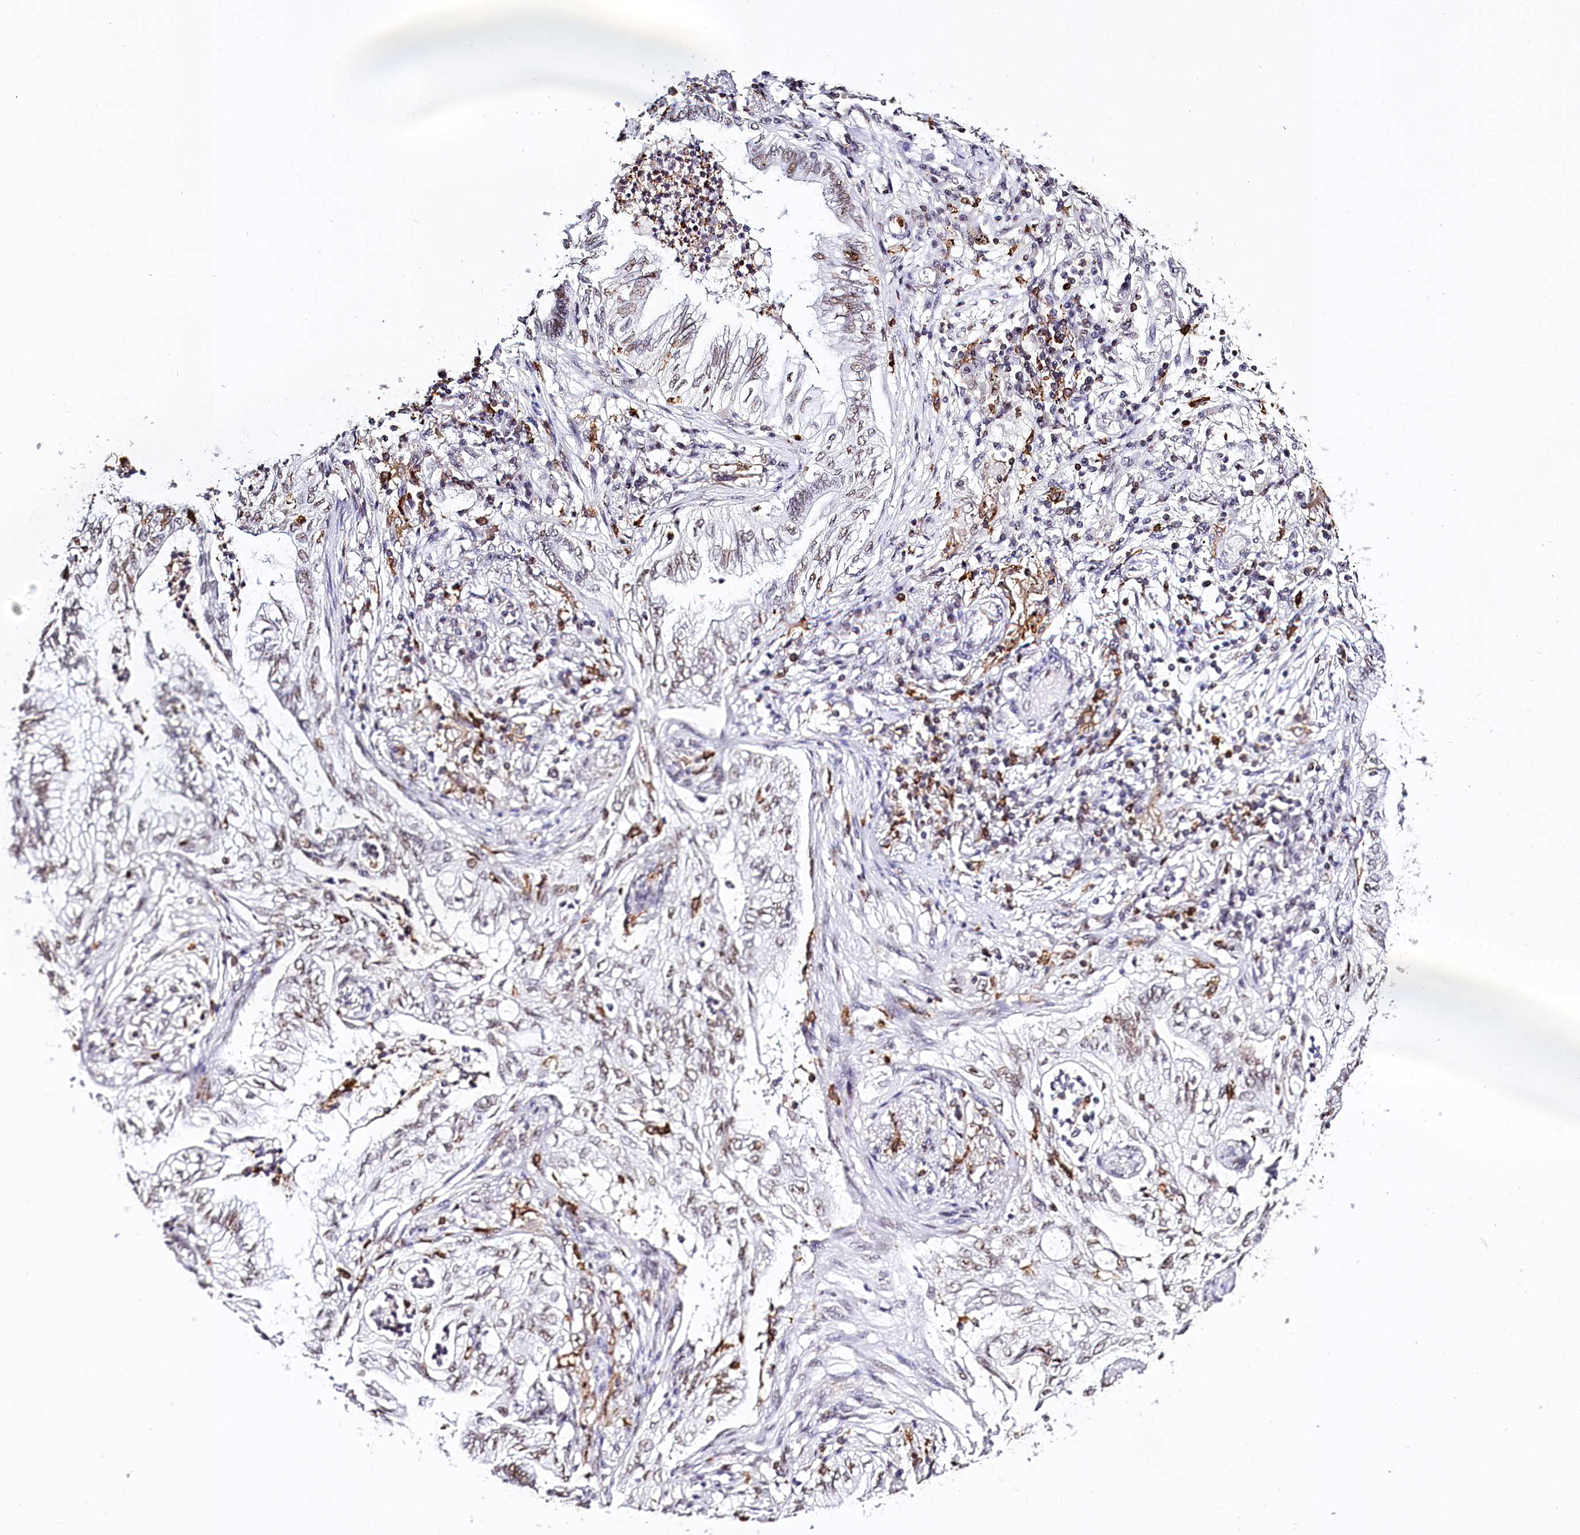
{"staining": {"intensity": "weak", "quantity": "25%-75%", "location": "nuclear"}, "tissue": "lung cancer", "cell_type": "Tumor cells", "image_type": "cancer", "snomed": [{"axis": "morphology", "description": "Normal tissue, NOS"}, {"axis": "morphology", "description": "Adenocarcinoma, NOS"}, {"axis": "topography", "description": "Bronchus"}, {"axis": "topography", "description": "Lung"}], "caption": "This is a micrograph of immunohistochemistry (IHC) staining of lung cancer, which shows weak expression in the nuclear of tumor cells.", "gene": "BARD1", "patient": {"sex": "female", "age": 70}}